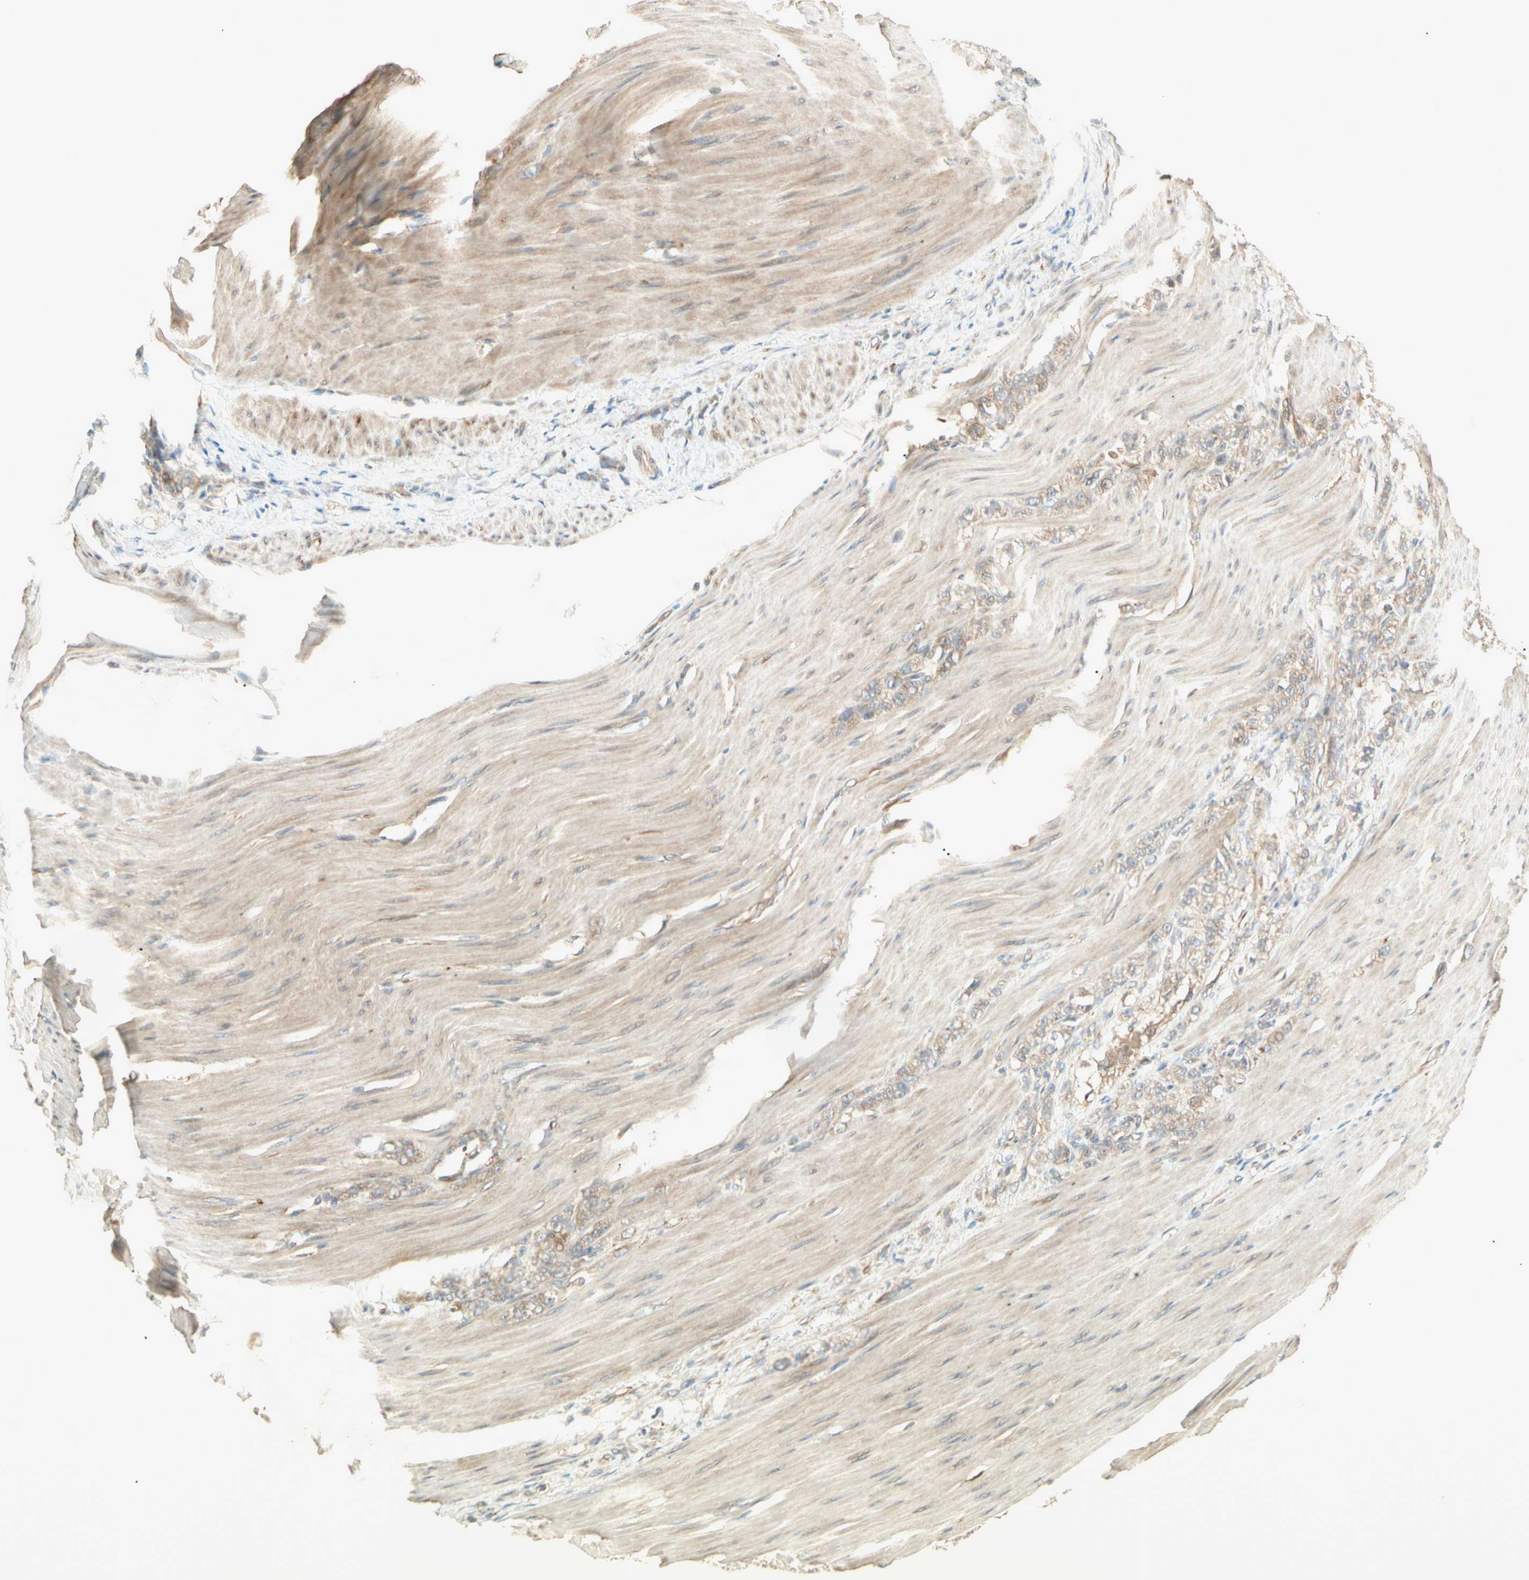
{"staining": {"intensity": "weak", "quantity": ">75%", "location": "cytoplasmic/membranous"}, "tissue": "stomach cancer", "cell_type": "Tumor cells", "image_type": "cancer", "snomed": [{"axis": "morphology", "description": "Adenocarcinoma, NOS"}, {"axis": "topography", "description": "Stomach"}], "caption": "A brown stain labels weak cytoplasmic/membranous expression of a protein in stomach cancer (adenocarcinoma) tumor cells.", "gene": "IRAG1", "patient": {"sex": "male", "age": 82}}